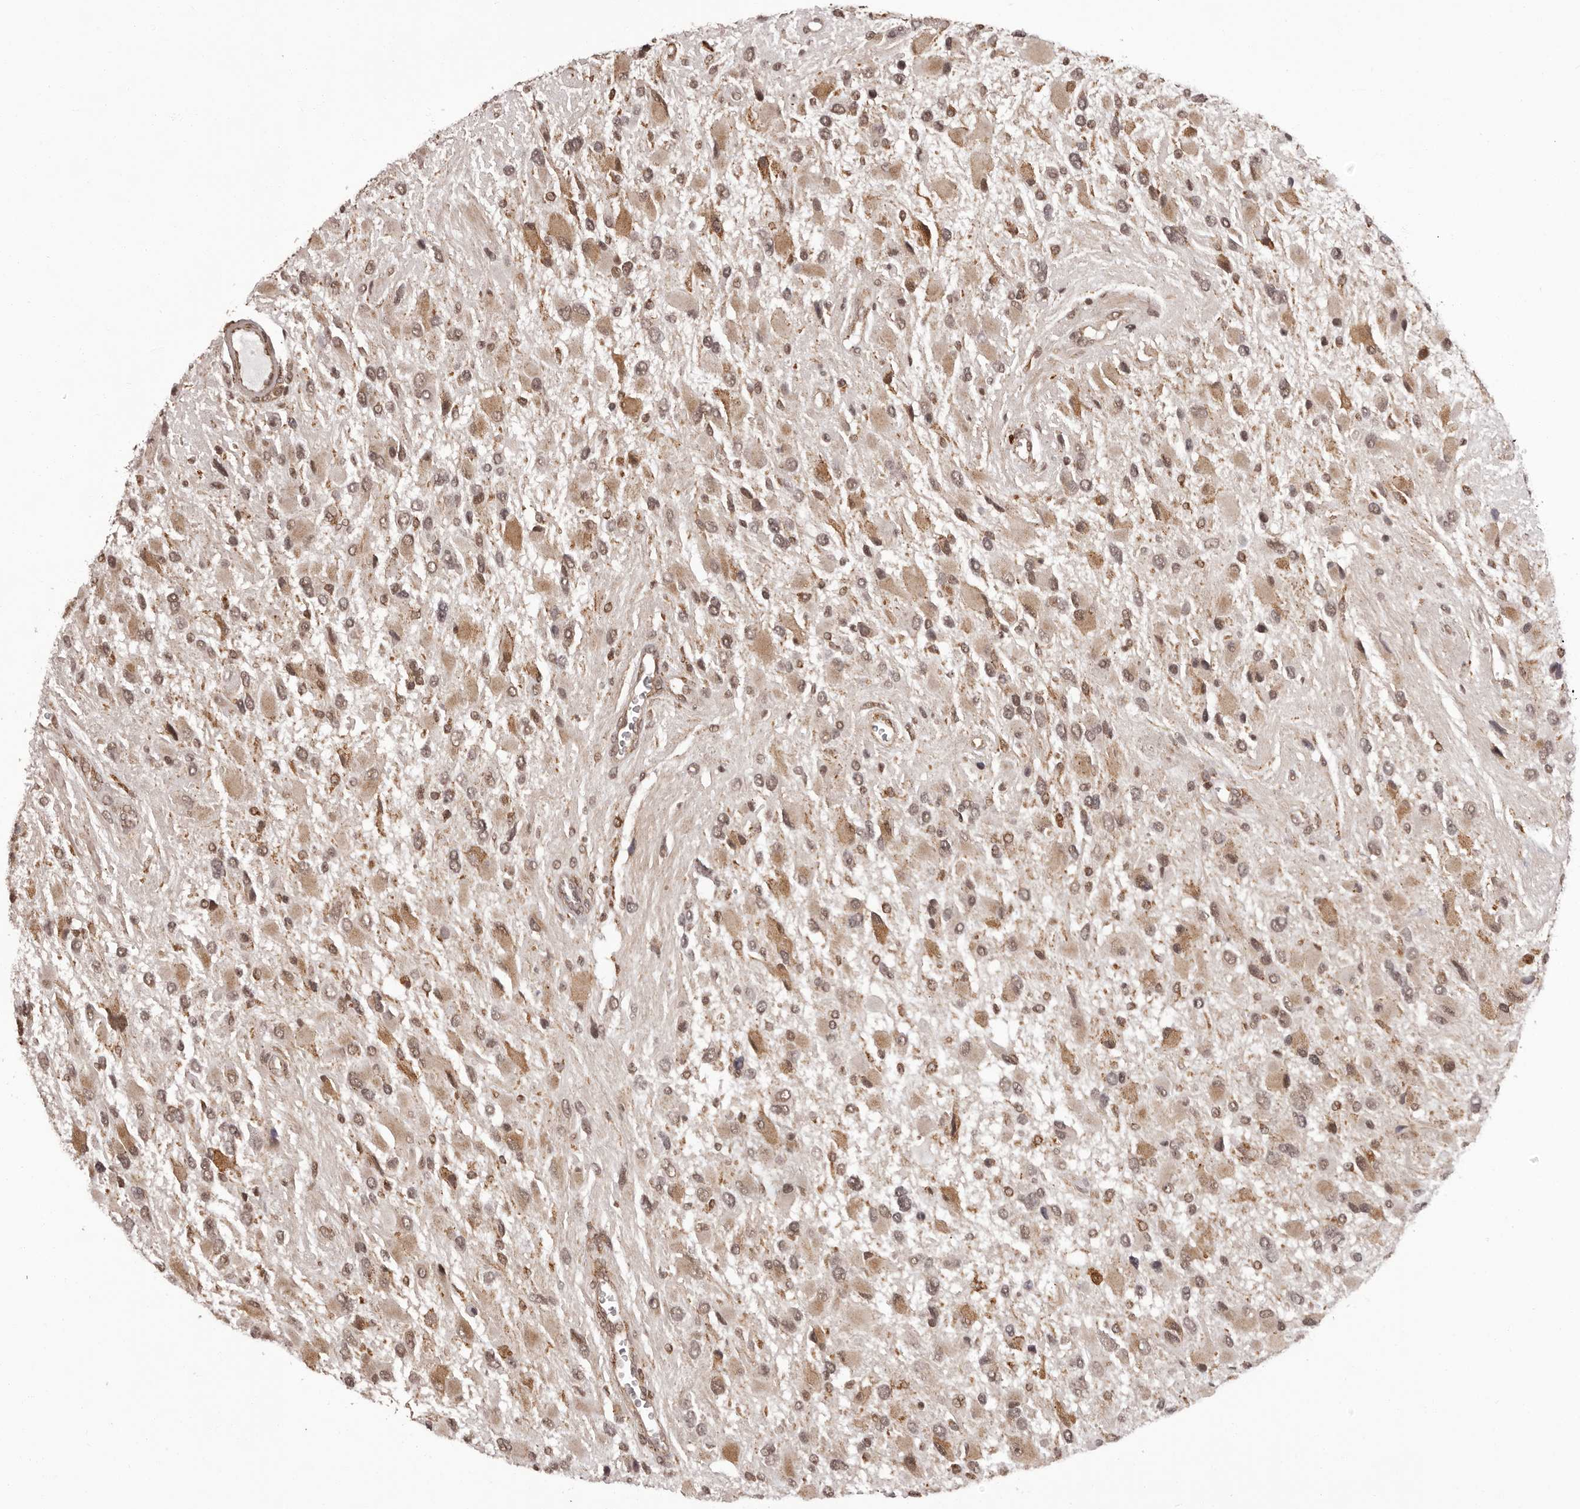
{"staining": {"intensity": "moderate", "quantity": ">75%", "location": "cytoplasmic/membranous,nuclear"}, "tissue": "glioma", "cell_type": "Tumor cells", "image_type": "cancer", "snomed": [{"axis": "morphology", "description": "Glioma, malignant, High grade"}, {"axis": "topography", "description": "Brain"}], "caption": "High-power microscopy captured an immunohistochemistry (IHC) histopathology image of malignant glioma (high-grade), revealing moderate cytoplasmic/membranous and nuclear expression in approximately >75% of tumor cells. The staining is performed using DAB brown chromogen to label protein expression. The nuclei are counter-stained blue using hematoxylin.", "gene": "IL32", "patient": {"sex": "male", "age": 53}}